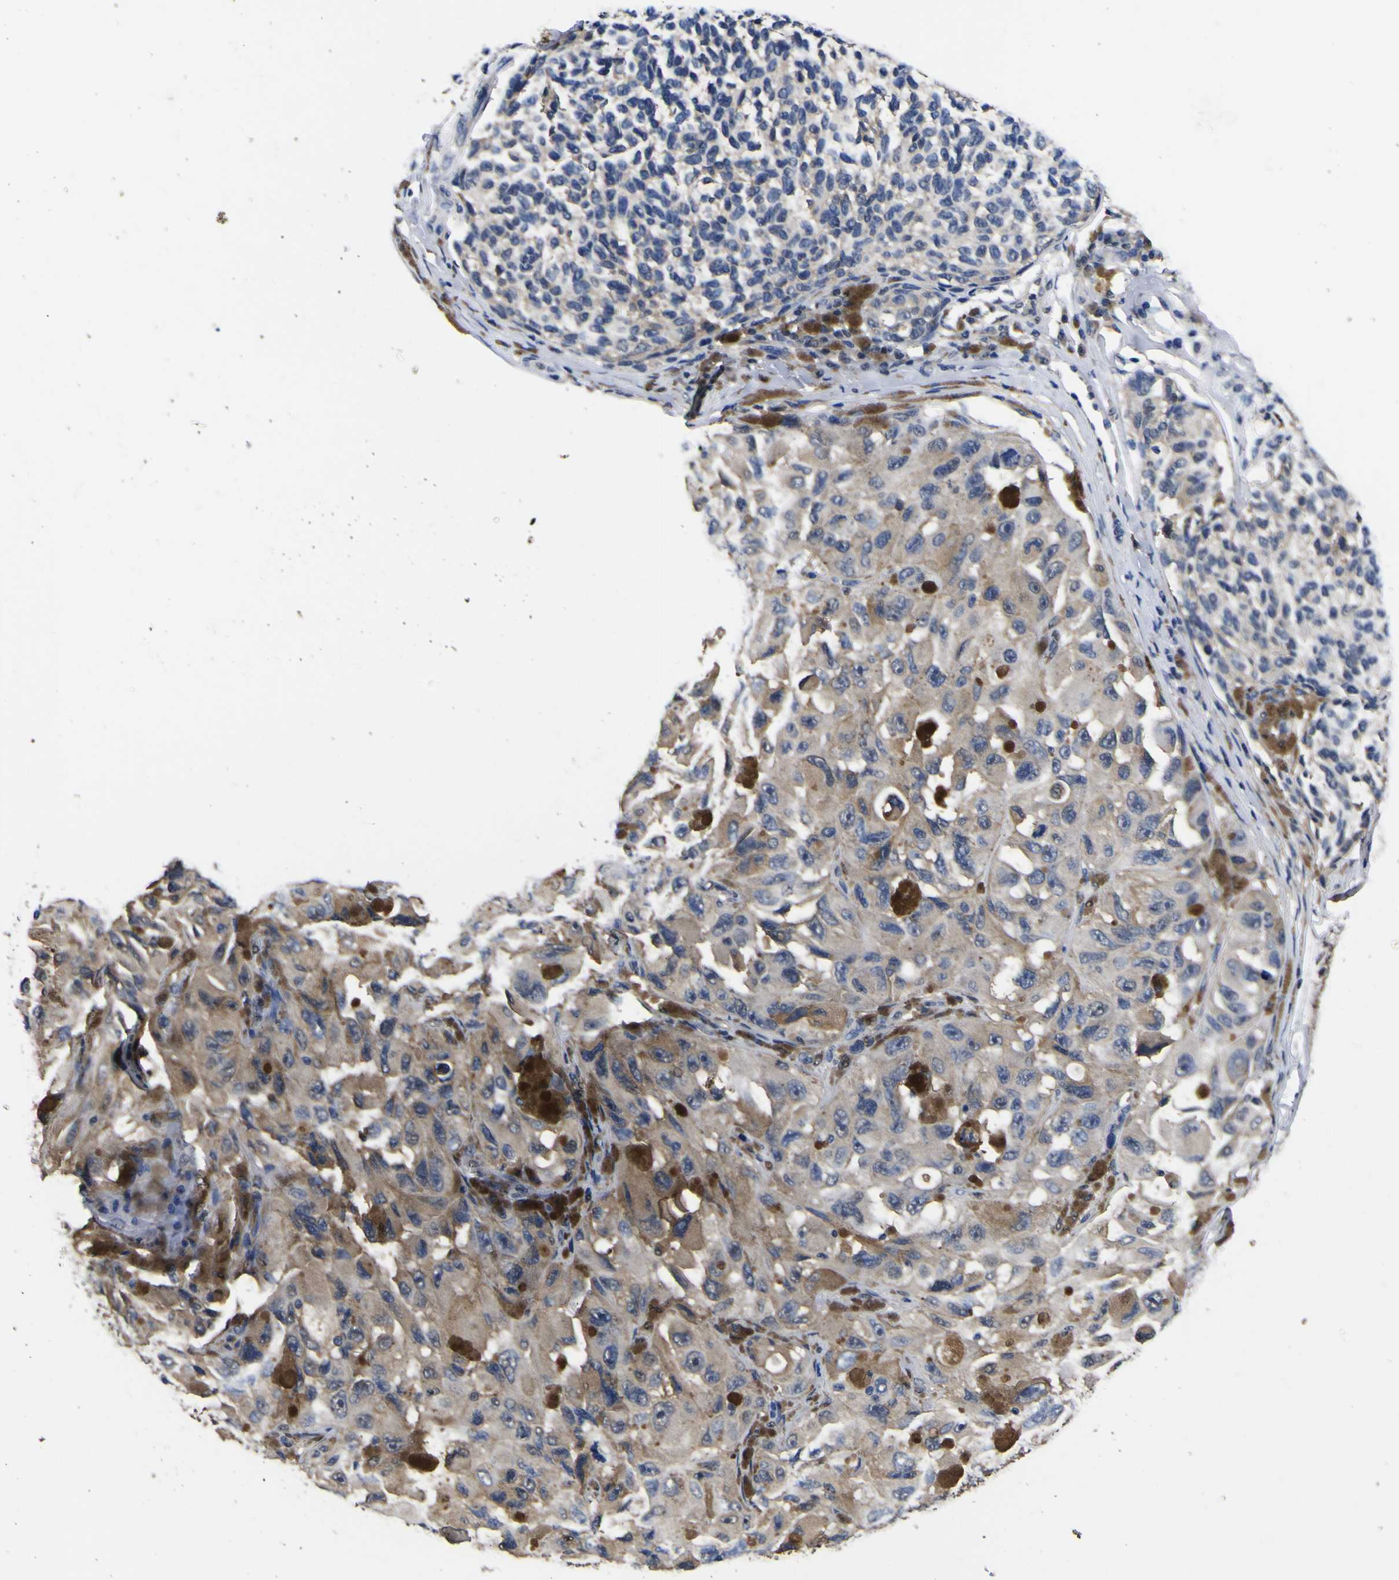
{"staining": {"intensity": "moderate", "quantity": "<25%", "location": "cytoplasmic/membranous"}, "tissue": "melanoma", "cell_type": "Tumor cells", "image_type": "cancer", "snomed": [{"axis": "morphology", "description": "Malignant melanoma, NOS"}, {"axis": "topography", "description": "Skin"}], "caption": "An immunohistochemistry micrograph of neoplastic tissue is shown. Protein staining in brown highlights moderate cytoplasmic/membranous positivity in malignant melanoma within tumor cells.", "gene": "FAM110B", "patient": {"sex": "female", "age": 73}}